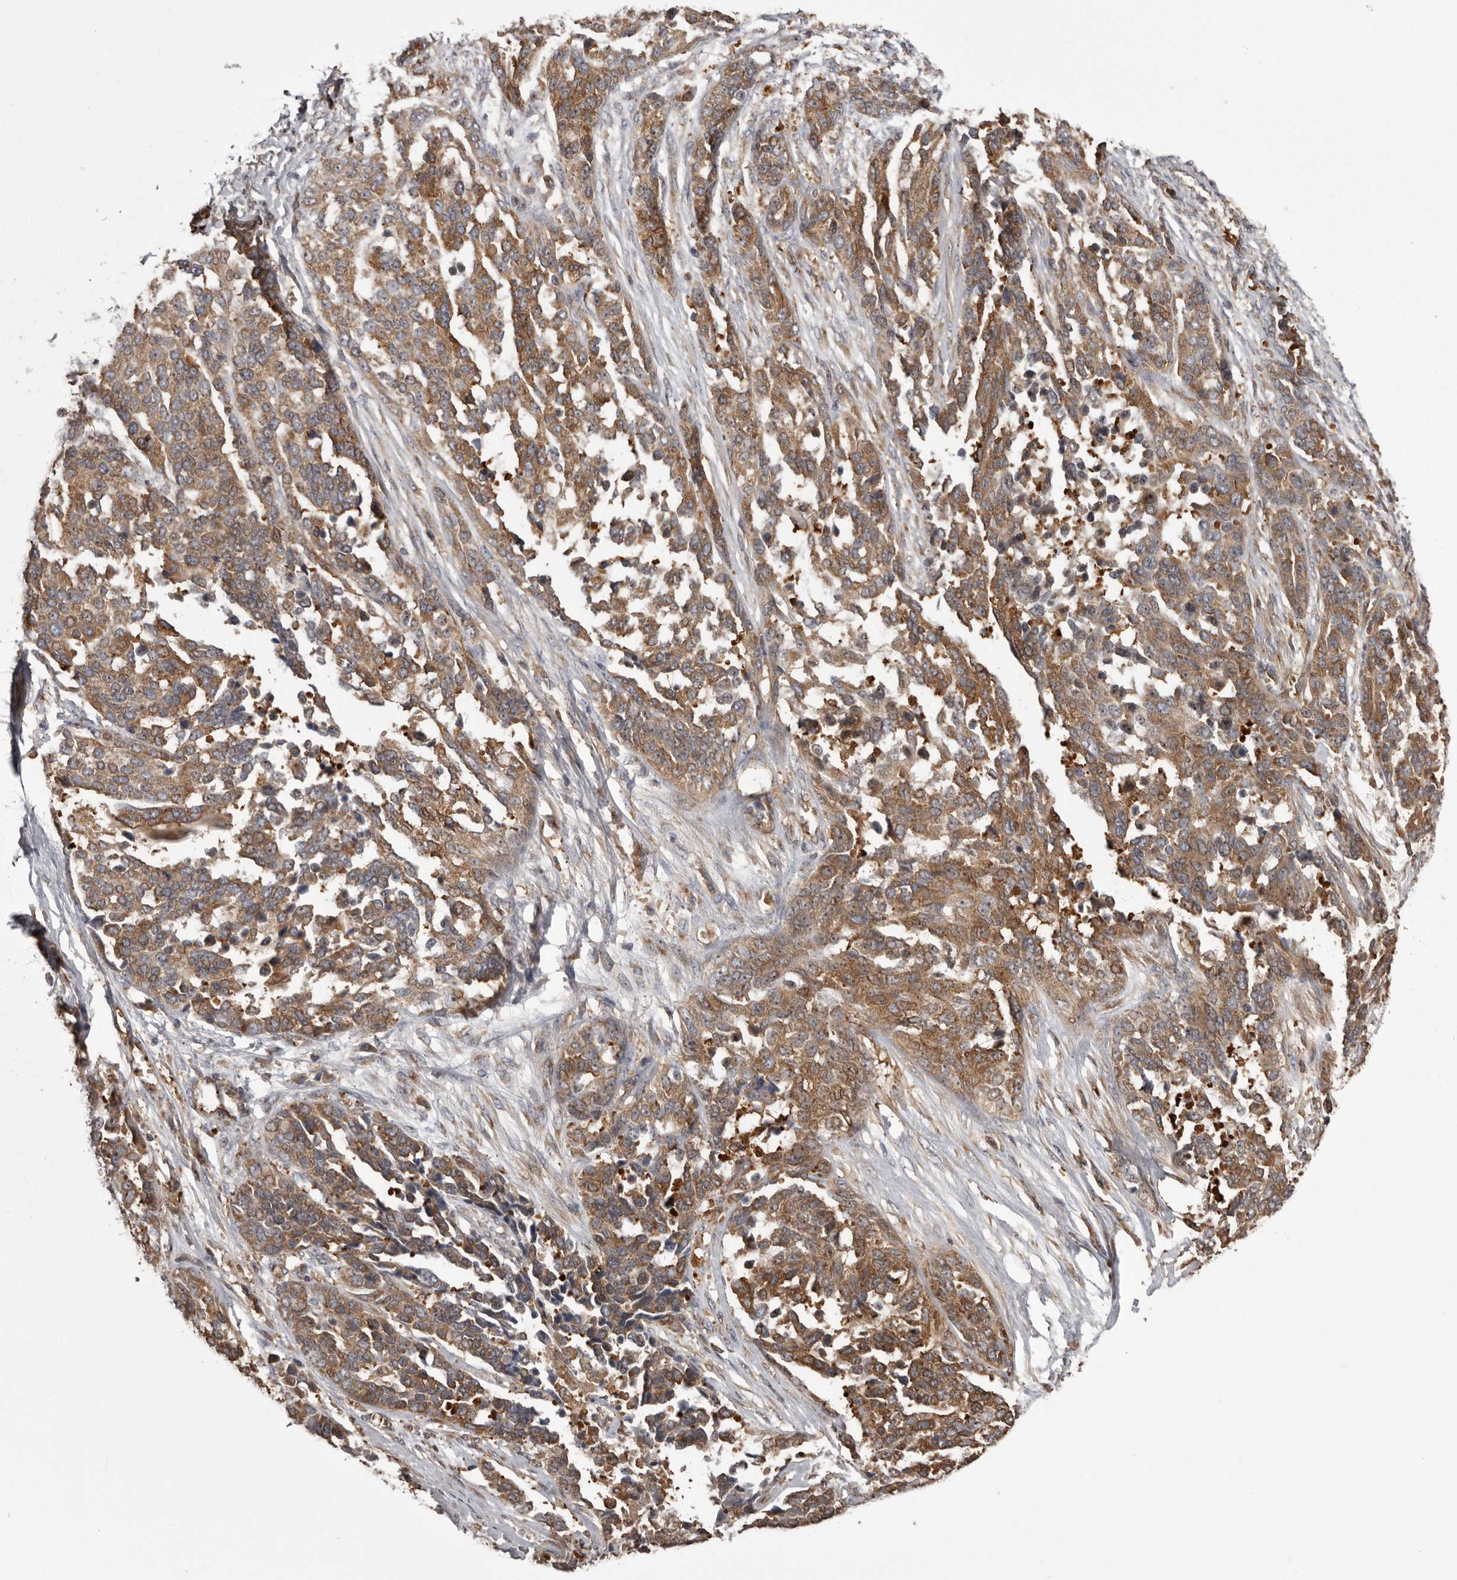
{"staining": {"intensity": "moderate", "quantity": ">75%", "location": "cytoplasmic/membranous"}, "tissue": "ovarian cancer", "cell_type": "Tumor cells", "image_type": "cancer", "snomed": [{"axis": "morphology", "description": "Cystadenocarcinoma, serous, NOS"}, {"axis": "topography", "description": "Ovary"}], "caption": "Ovarian cancer was stained to show a protein in brown. There is medium levels of moderate cytoplasmic/membranous staining in approximately >75% of tumor cells.", "gene": "DARS1", "patient": {"sex": "female", "age": 44}}